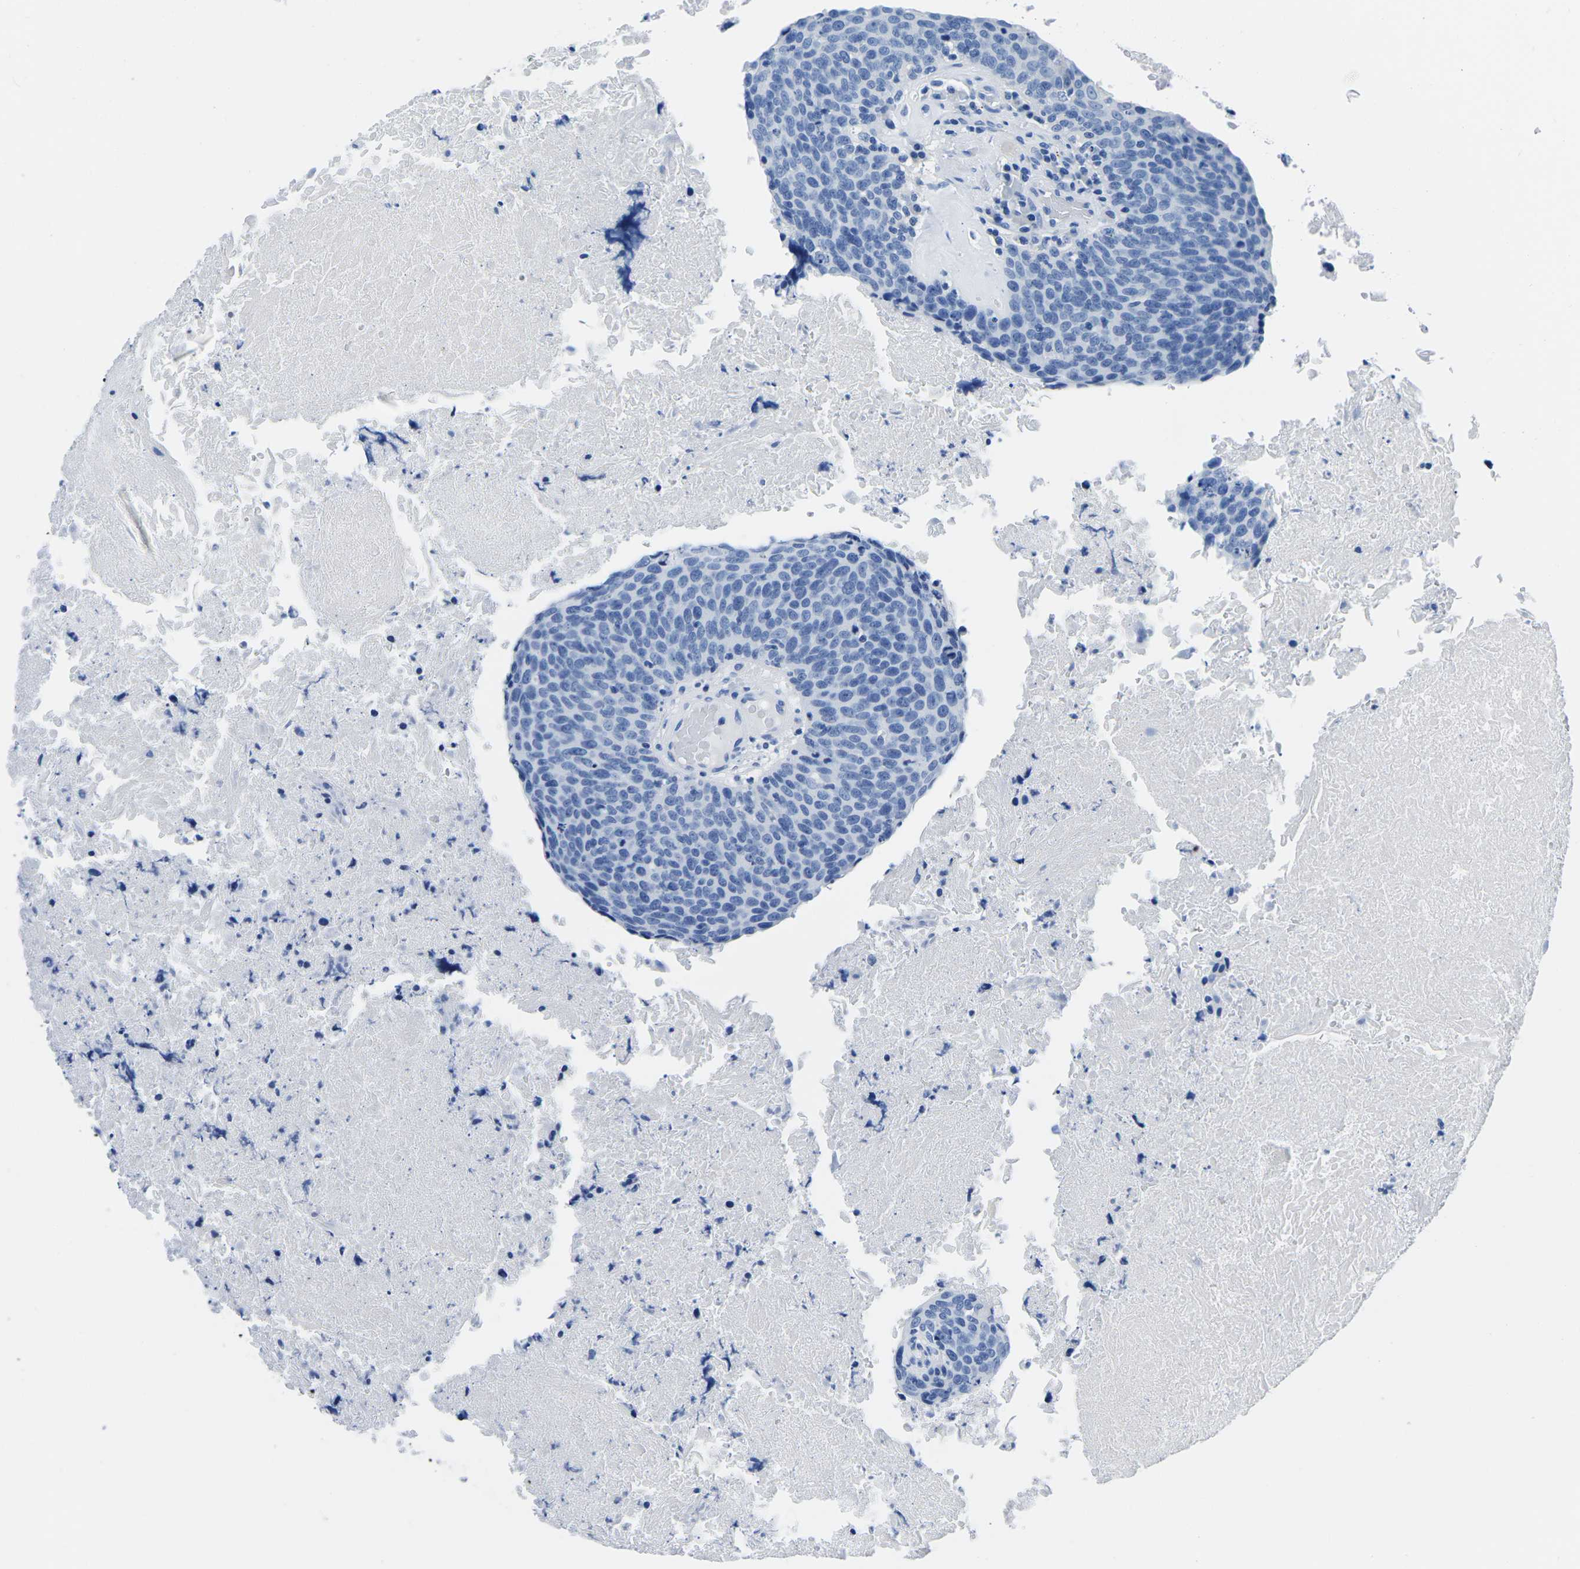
{"staining": {"intensity": "negative", "quantity": "none", "location": "none"}, "tissue": "head and neck cancer", "cell_type": "Tumor cells", "image_type": "cancer", "snomed": [{"axis": "morphology", "description": "Squamous cell carcinoma, NOS"}, {"axis": "morphology", "description": "Squamous cell carcinoma, metastatic, NOS"}, {"axis": "topography", "description": "Lymph node"}, {"axis": "topography", "description": "Head-Neck"}], "caption": "IHC of head and neck metastatic squamous cell carcinoma exhibits no positivity in tumor cells.", "gene": "CYP1A2", "patient": {"sex": "male", "age": 62}}